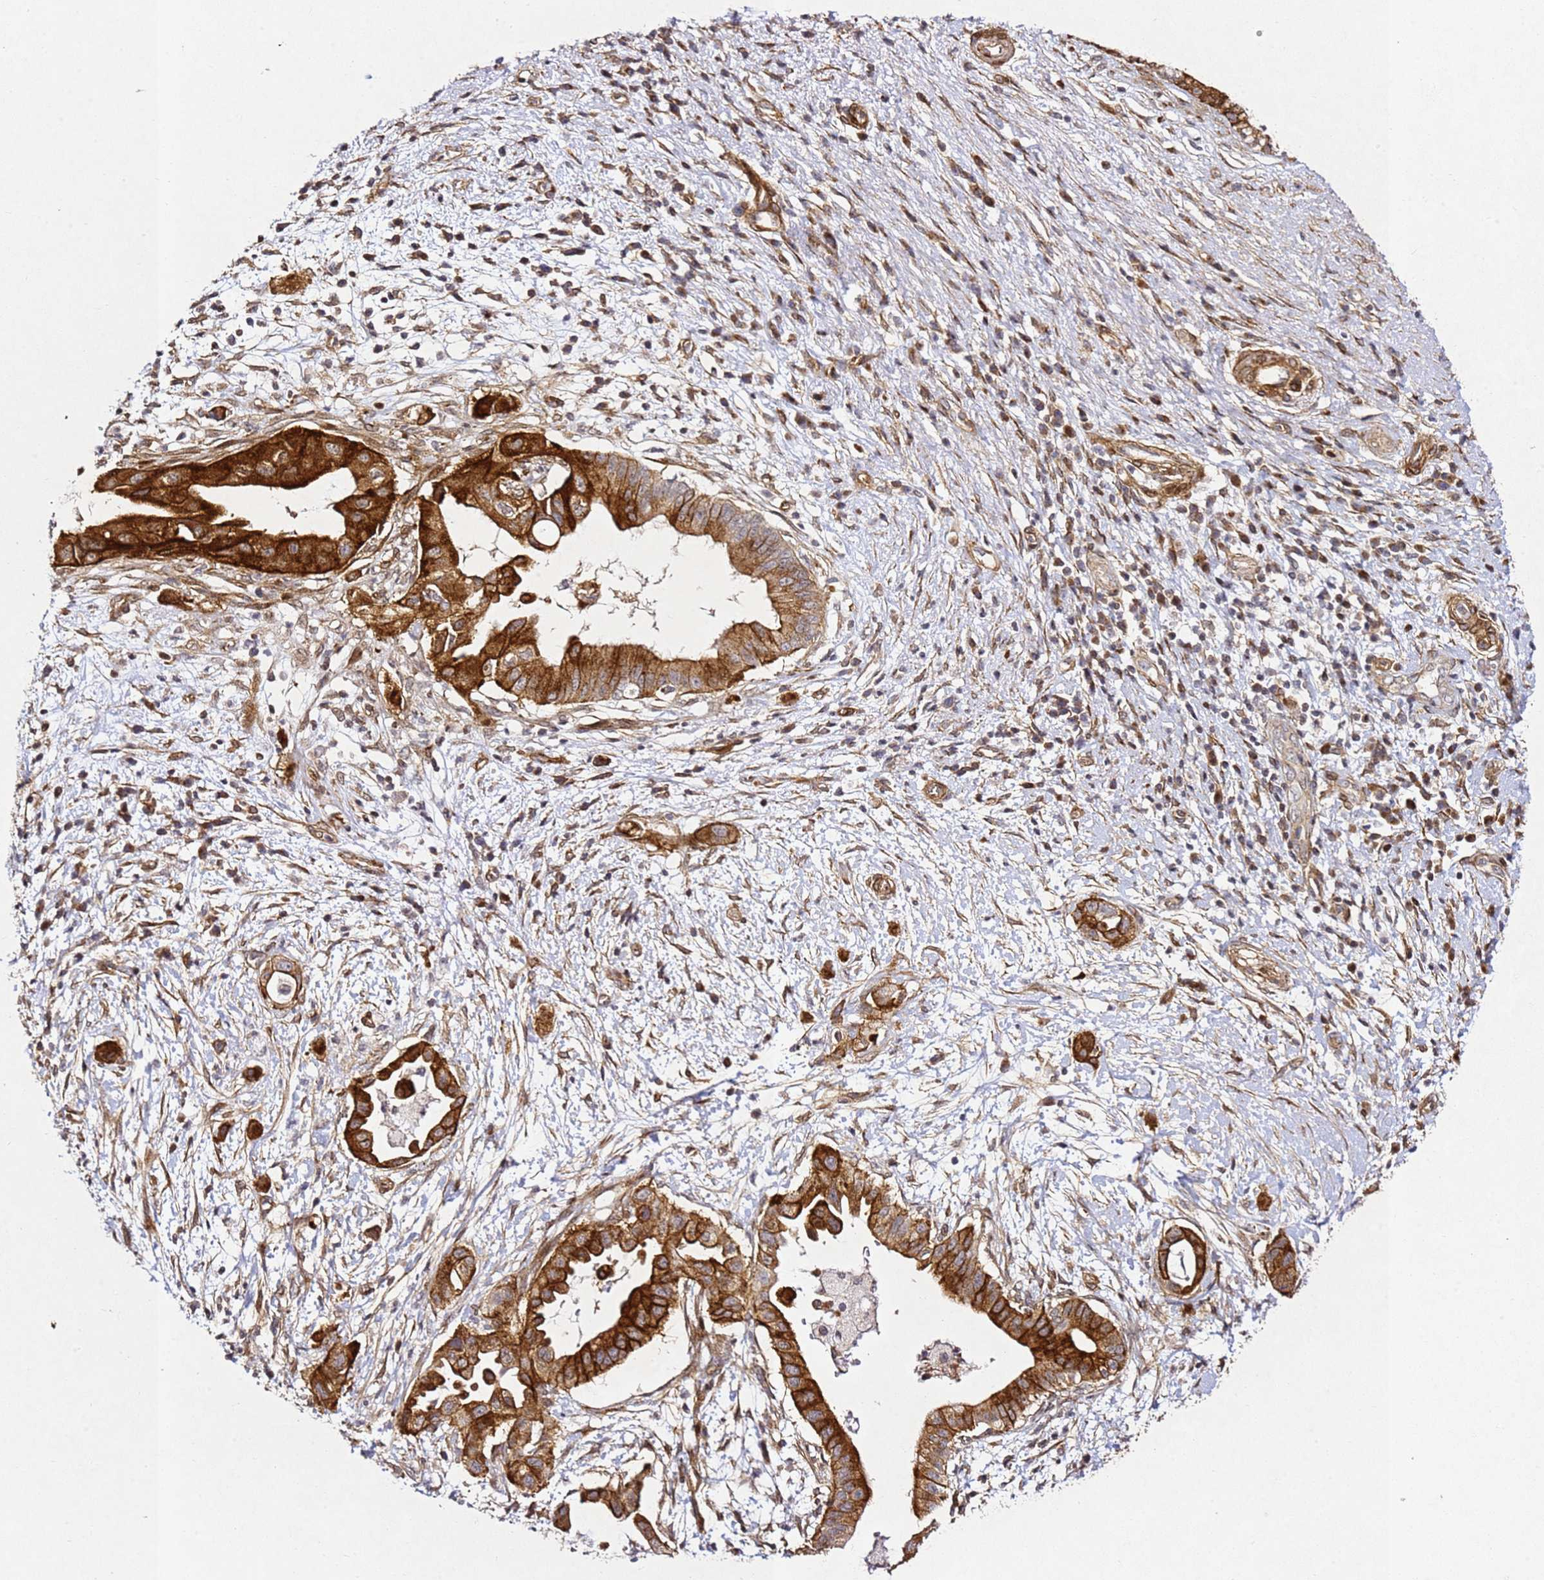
{"staining": {"intensity": "strong", "quantity": ">75%", "location": "cytoplasmic/membranous"}, "tissue": "pancreatic cancer", "cell_type": "Tumor cells", "image_type": "cancer", "snomed": [{"axis": "morphology", "description": "Adenocarcinoma, NOS"}, {"axis": "topography", "description": "Pancreas"}], "caption": "Pancreatic cancer stained for a protein (brown) shows strong cytoplasmic/membranous positive positivity in about >75% of tumor cells.", "gene": "ZNF296", "patient": {"sex": "male", "age": 68}}